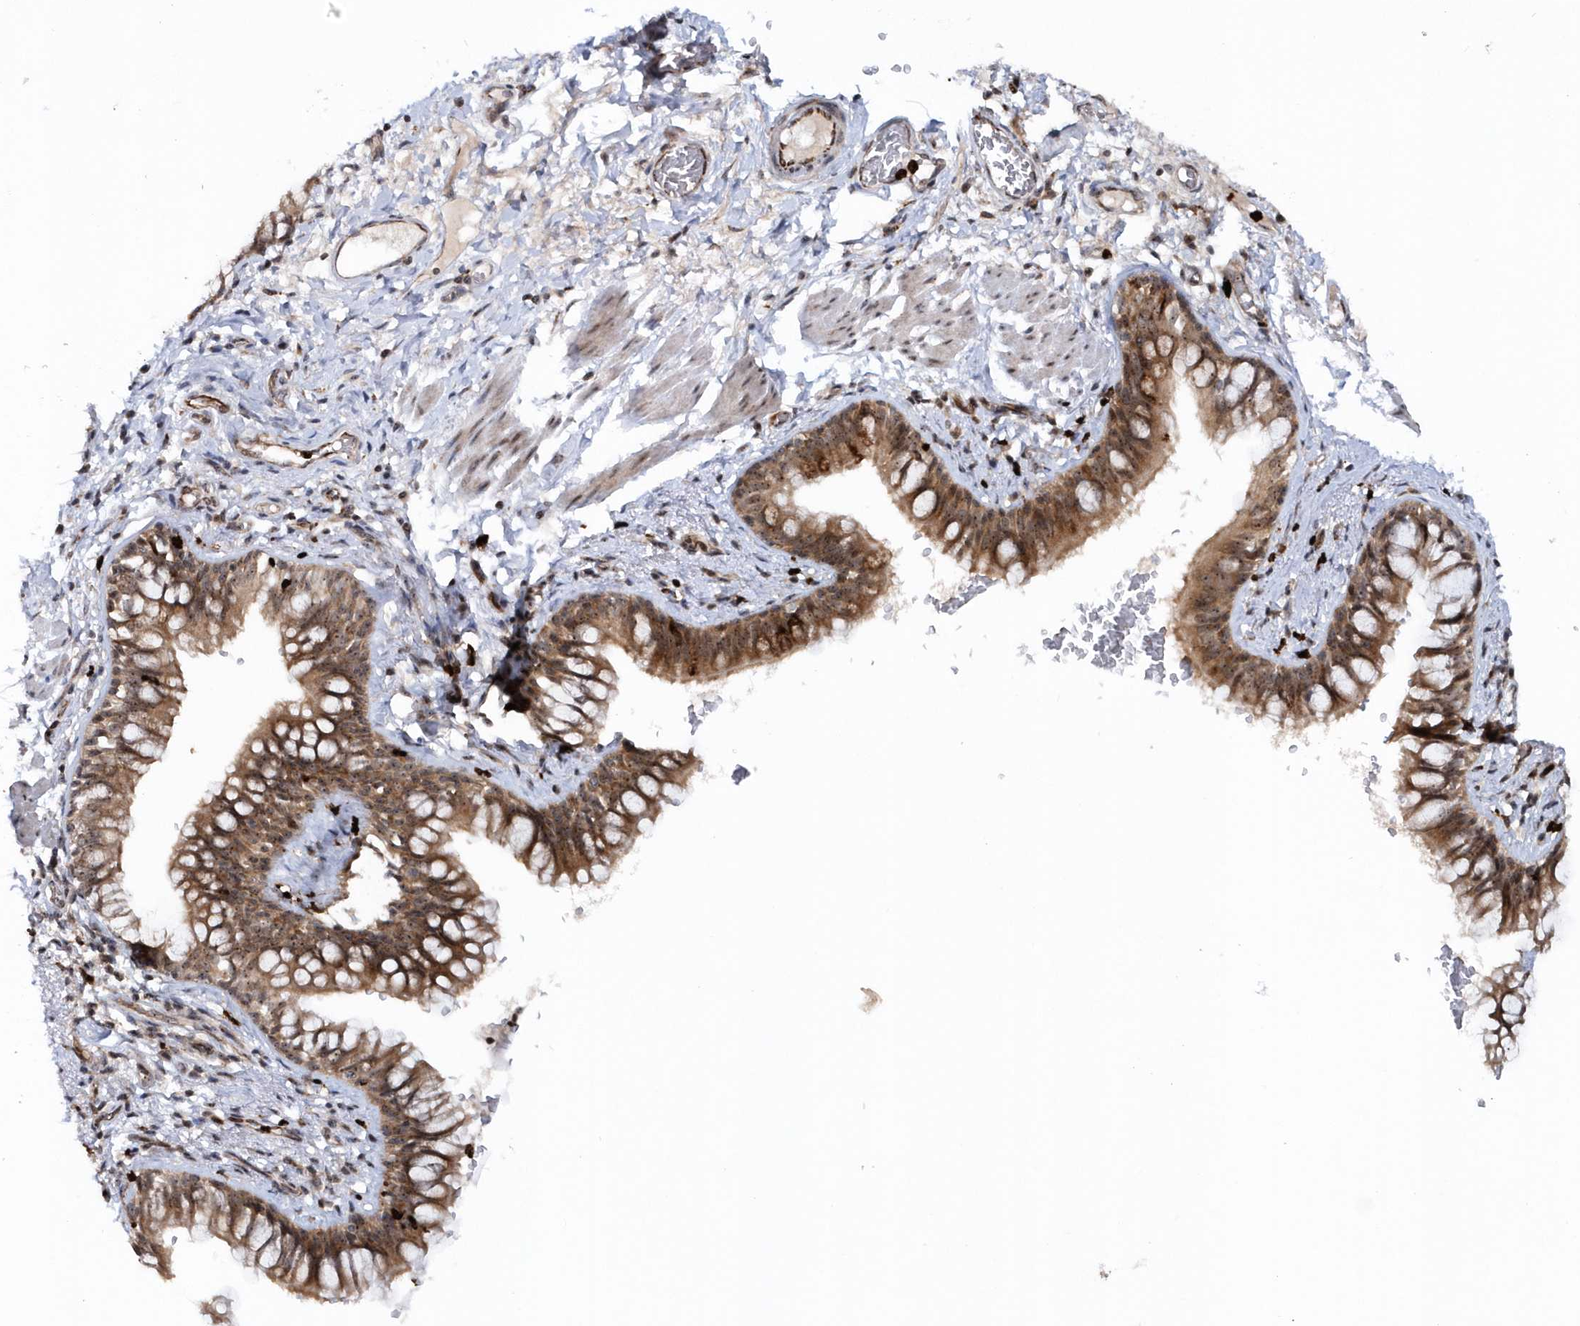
{"staining": {"intensity": "moderate", "quantity": ">75%", "location": "cytoplasmic/membranous,nuclear"}, "tissue": "bronchus", "cell_type": "Respiratory epithelial cells", "image_type": "normal", "snomed": [{"axis": "morphology", "description": "Normal tissue, NOS"}, {"axis": "topography", "description": "Cartilage tissue"}, {"axis": "topography", "description": "Bronchus"}], "caption": "Approximately >75% of respiratory epithelial cells in normal bronchus display moderate cytoplasmic/membranous,nuclear protein expression as visualized by brown immunohistochemical staining.", "gene": "SOWAHB", "patient": {"sex": "female", "age": 36}}